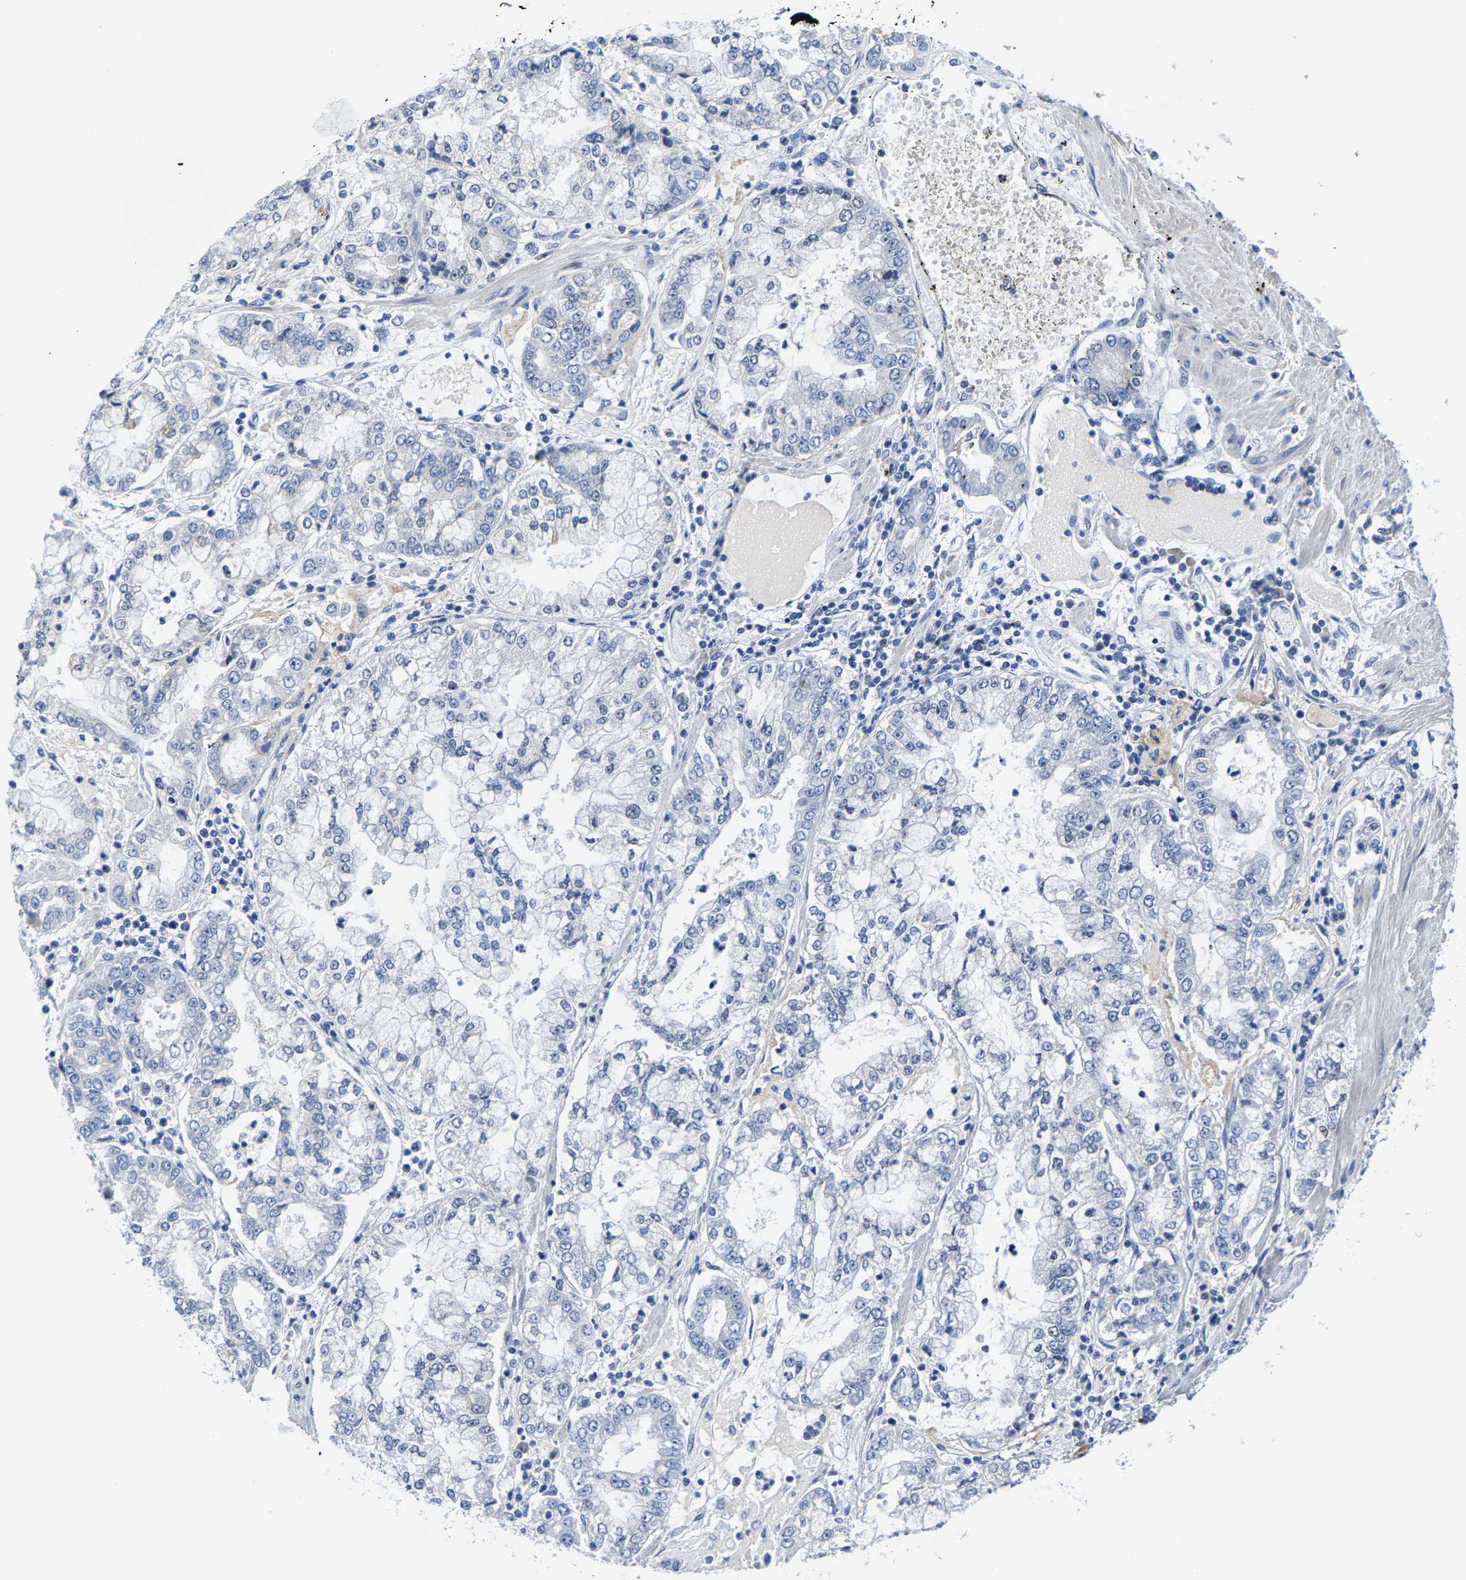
{"staining": {"intensity": "negative", "quantity": "none", "location": "none"}, "tissue": "stomach cancer", "cell_type": "Tumor cells", "image_type": "cancer", "snomed": [{"axis": "morphology", "description": "Adenocarcinoma, NOS"}, {"axis": "topography", "description": "Stomach"}], "caption": "This is a photomicrograph of IHC staining of stomach cancer, which shows no staining in tumor cells. (Stains: DAB immunohistochemistry with hematoxylin counter stain, Microscopy: brightfield microscopy at high magnification).", "gene": "KLHL1", "patient": {"sex": "male", "age": 76}}